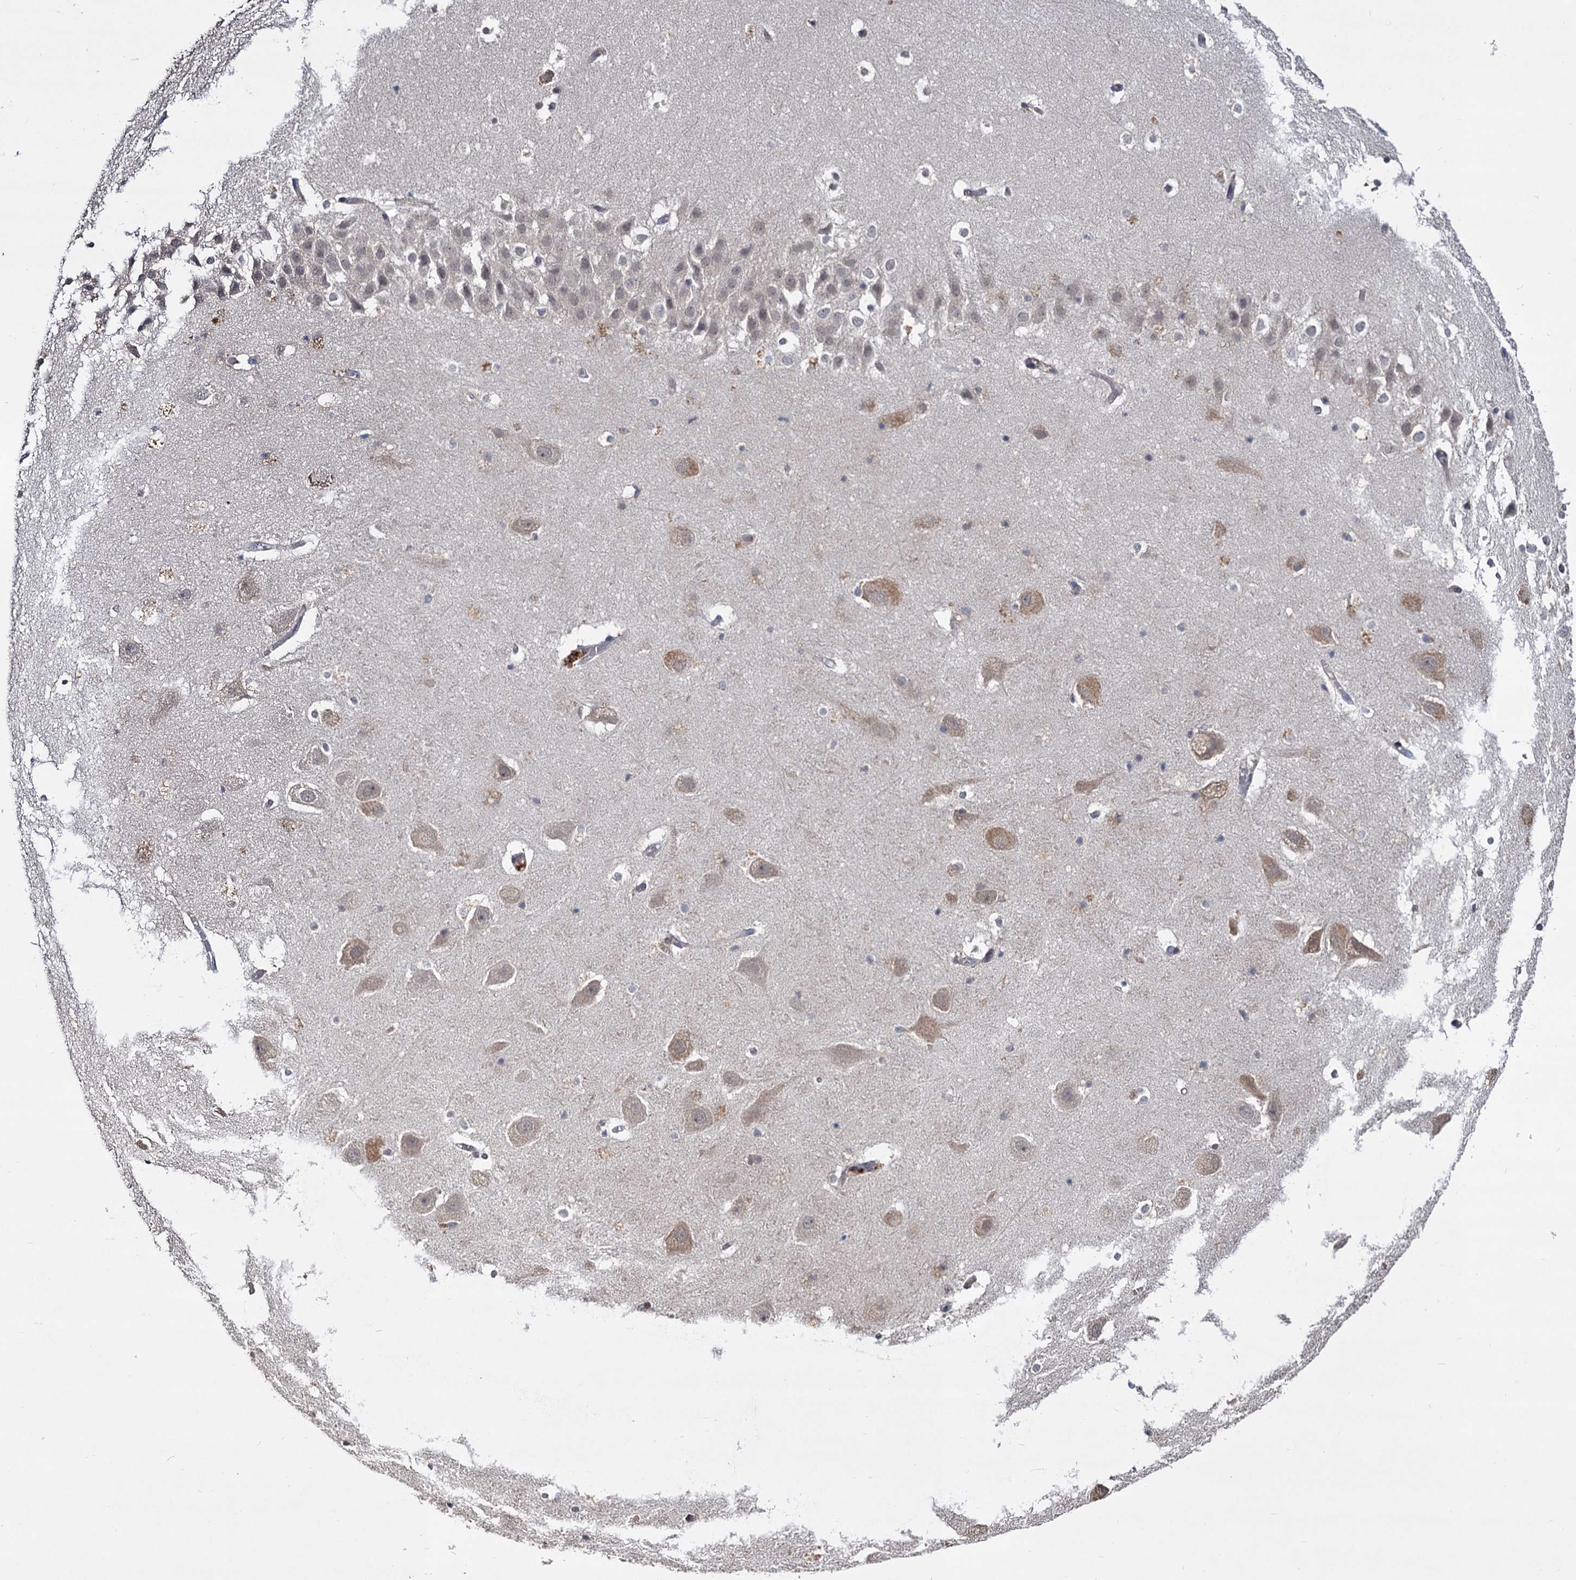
{"staining": {"intensity": "negative", "quantity": "none", "location": "none"}, "tissue": "hippocampus", "cell_type": "Glial cells", "image_type": "normal", "snomed": [{"axis": "morphology", "description": "Normal tissue, NOS"}, {"axis": "topography", "description": "Hippocampus"}], "caption": "A photomicrograph of hippocampus stained for a protein exhibits no brown staining in glial cells. (DAB immunohistochemistry visualized using brightfield microscopy, high magnification).", "gene": "INPPL1", "patient": {"sex": "female", "age": 52}}